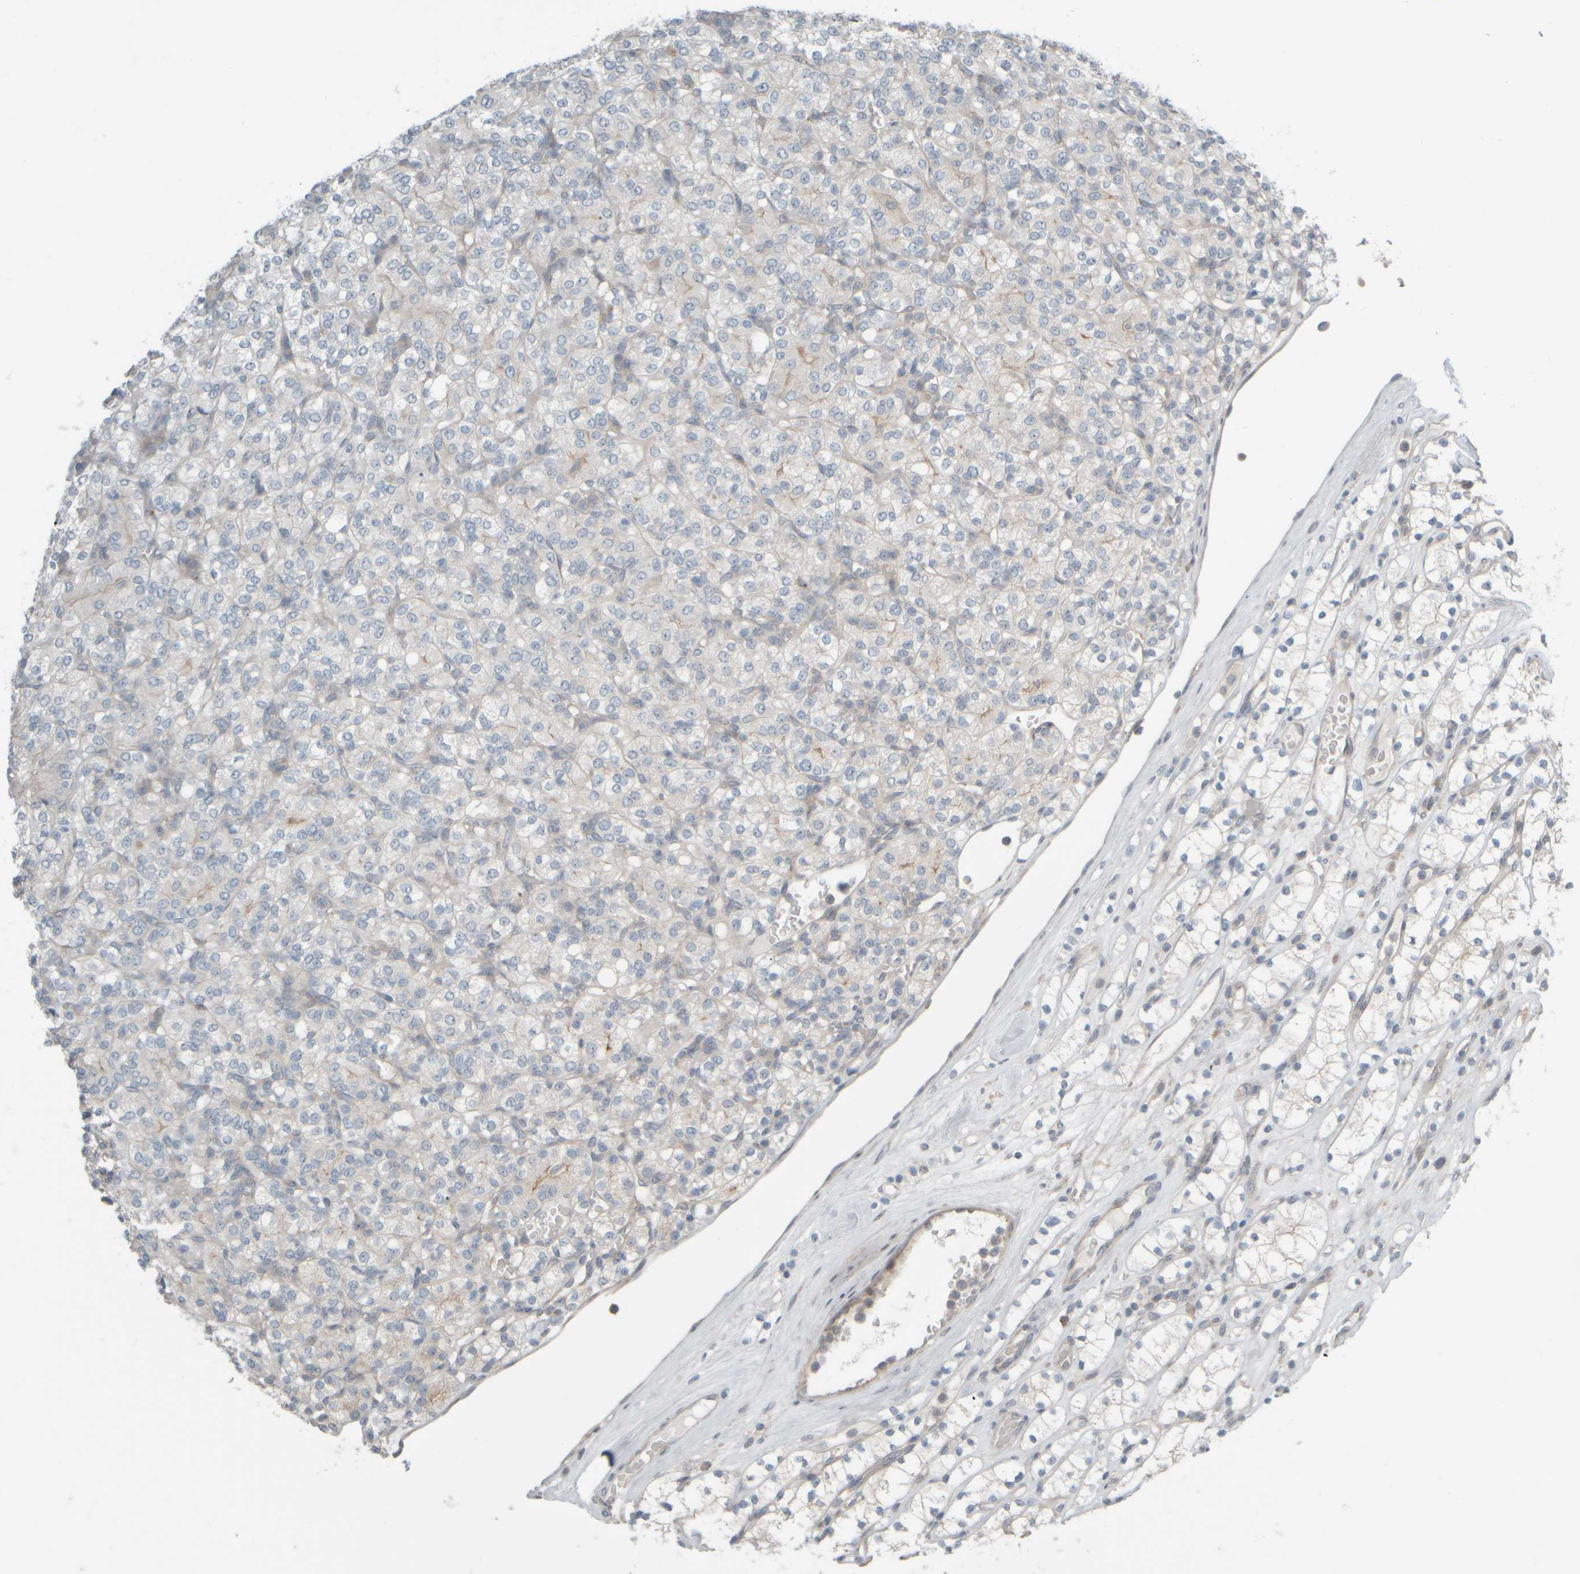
{"staining": {"intensity": "negative", "quantity": "none", "location": "none"}, "tissue": "renal cancer", "cell_type": "Tumor cells", "image_type": "cancer", "snomed": [{"axis": "morphology", "description": "Adenocarcinoma, NOS"}, {"axis": "topography", "description": "Kidney"}], "caption": "A photomicrograph of human adenocarcinoma (renal) is negative for staining in tumor cells. The staining was performed using DAB to visualize the protein expression in brown, while the nuclei were stained in blue with hematoxylin (Magnification: 20x).", "gene": "HGS", "patient": {"sex": "male", "age": 77}}